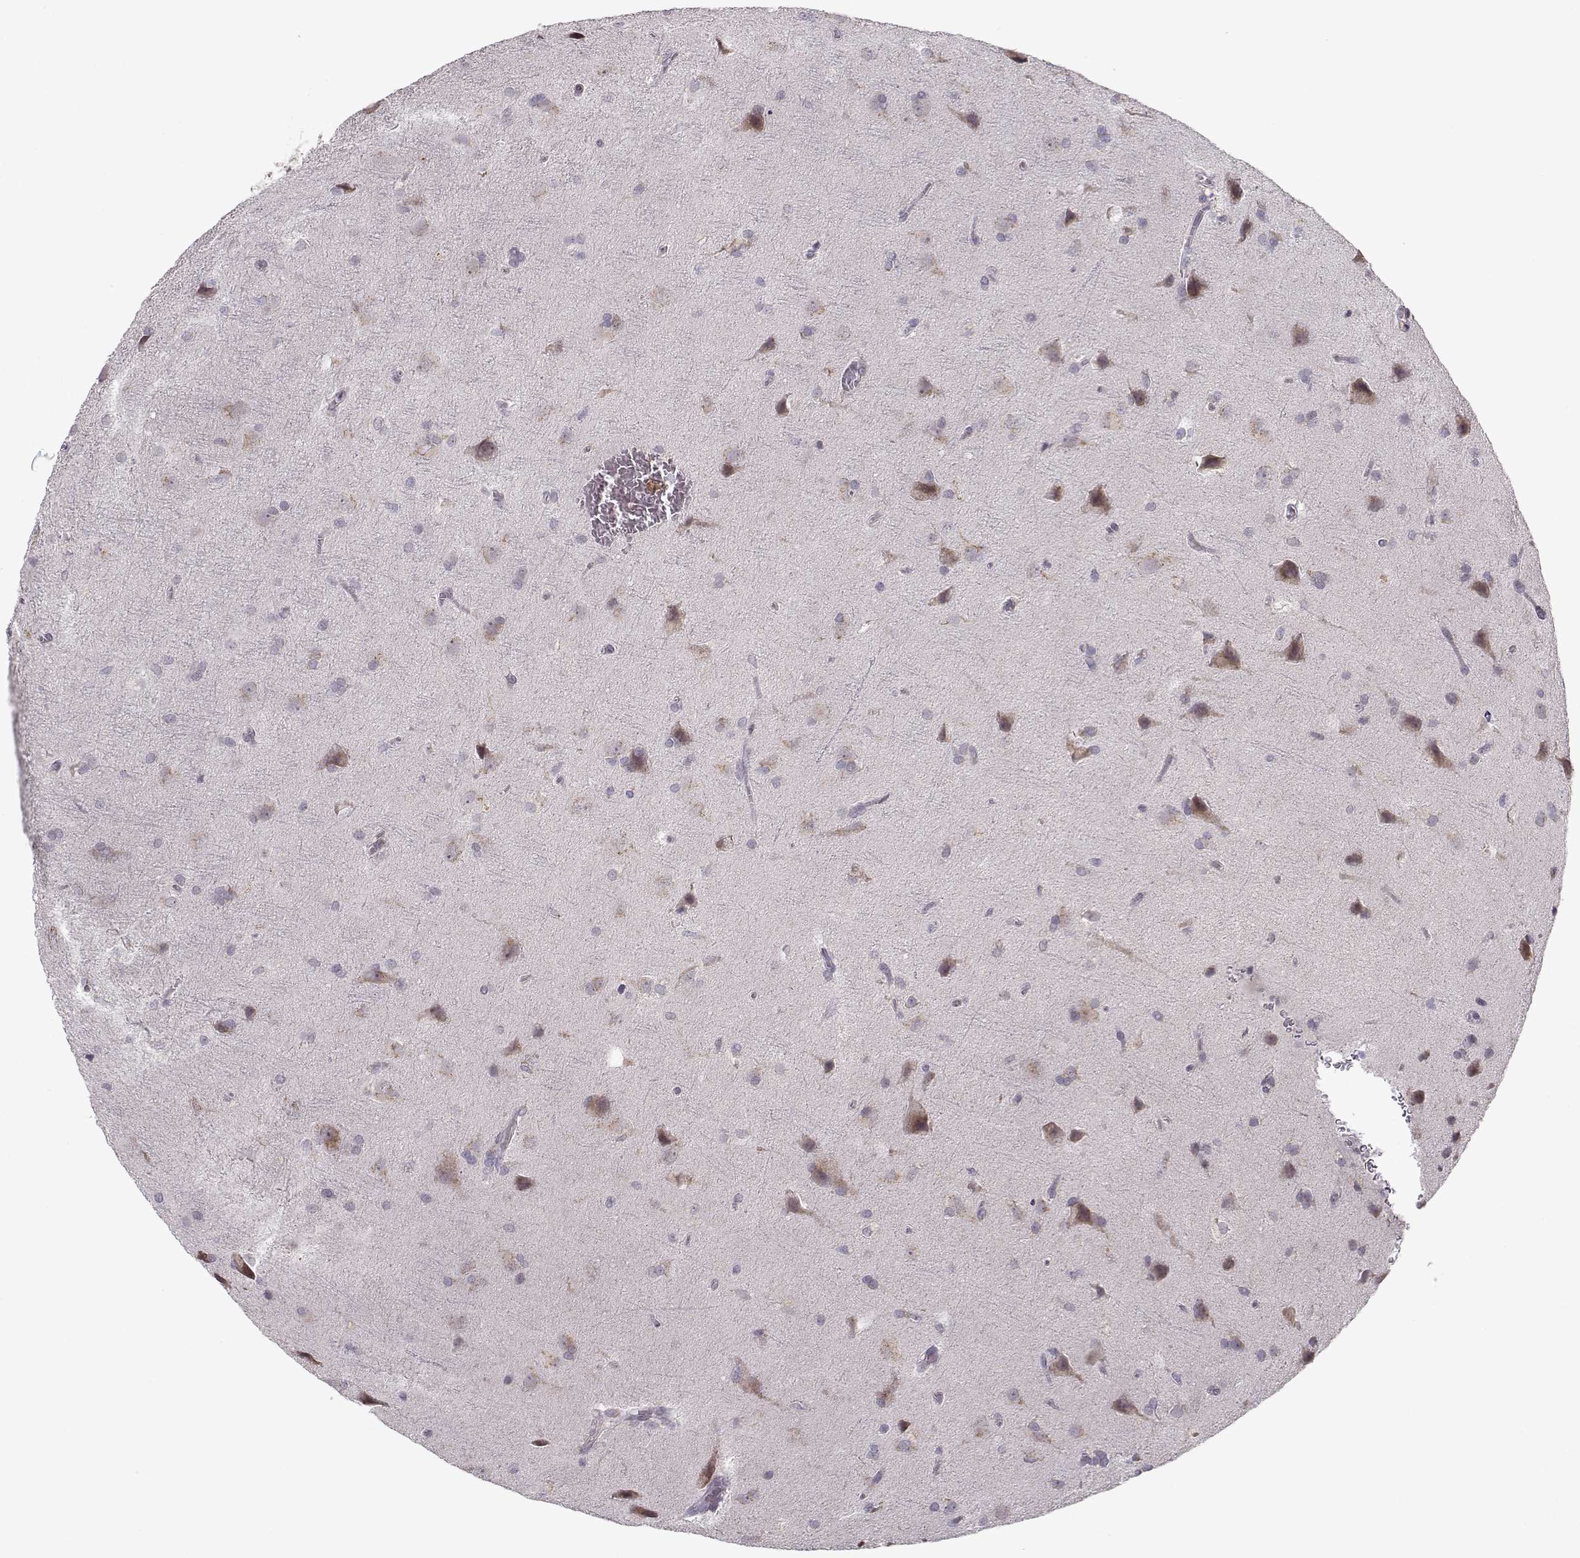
{"staining": {"intensity": "weak", "quantity": "25%-75%", "location": "cytoplasmic/membranous"}, "tissue": "glioma", "cell_type": "Tumor cells", "image_type": "cancer", "snomed": [{"axis": "morphology", "description": "Glioma, malignant, Low grade"}, {"axis": "topography", "description": "Brain"}], "caption": "IHC staining of glioma, which reveals low levels of weak cytoplasmic/membranous staining in about 25%-75% of tumor cells indicating weak cytoplasmic/membranous protein staining. The staining was performed using DAB (3,3'-diaminobenzidine) (brown) for protein detection and nuclei were counterstained in hematoxylin (blue).", "gene": "SLC4A5", "patient": {"sex": "male", "age": 58}}